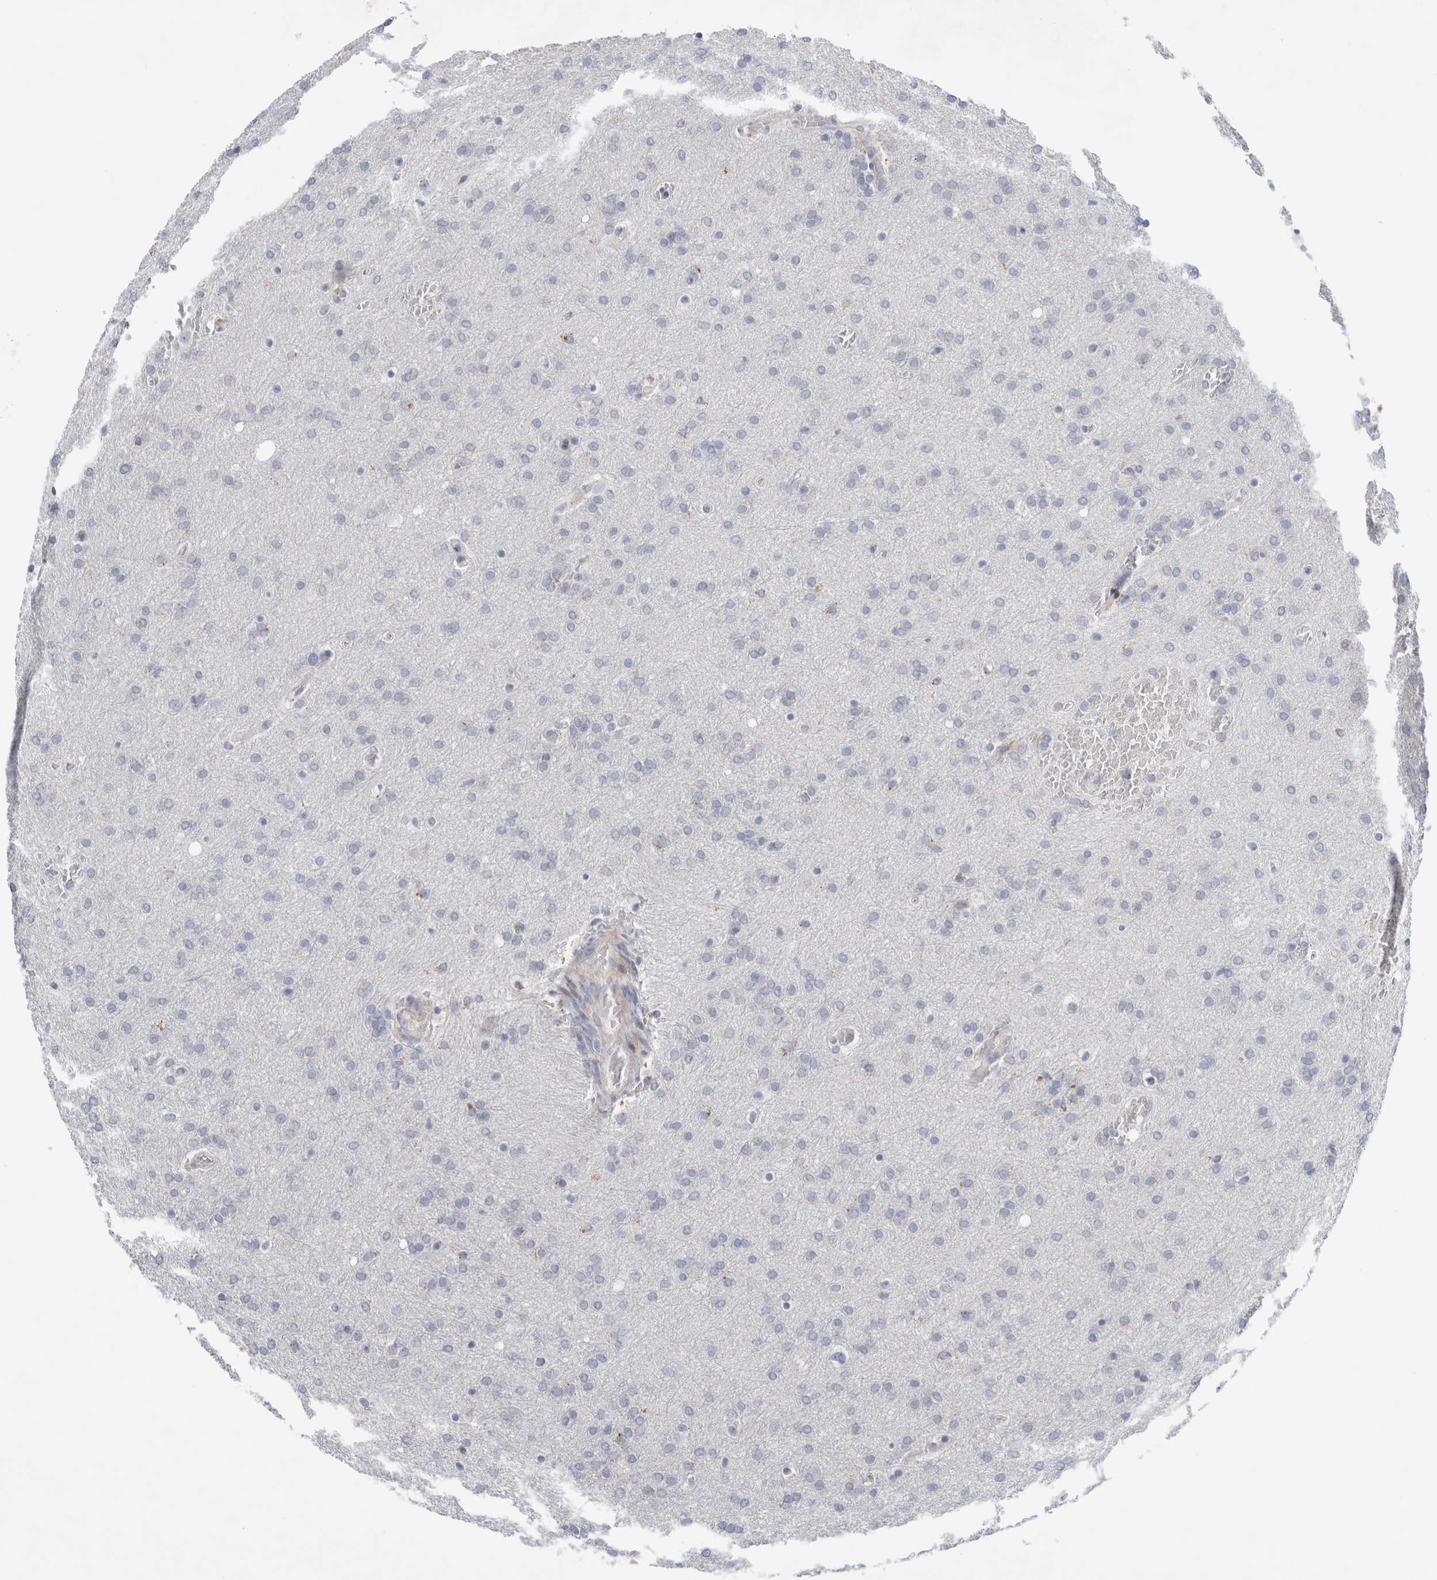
{"staining": {"intensity": "negative", "quantity": "none", "location": "none"}, "tissue": "glioma", "cell_type": "Tumor cells", "image_type": "cancer", "snomed": [{"axis": "morphology", "description": "Glioma, malignant, Low grade"}, {"axis": "topography", "description": "Brain"}], "caption": "Glioma was stained to show a protein in brown. There is no significant staining in tumor cells.", "gene": "GAA", "patient": {"sex": "female", "age": 37}}